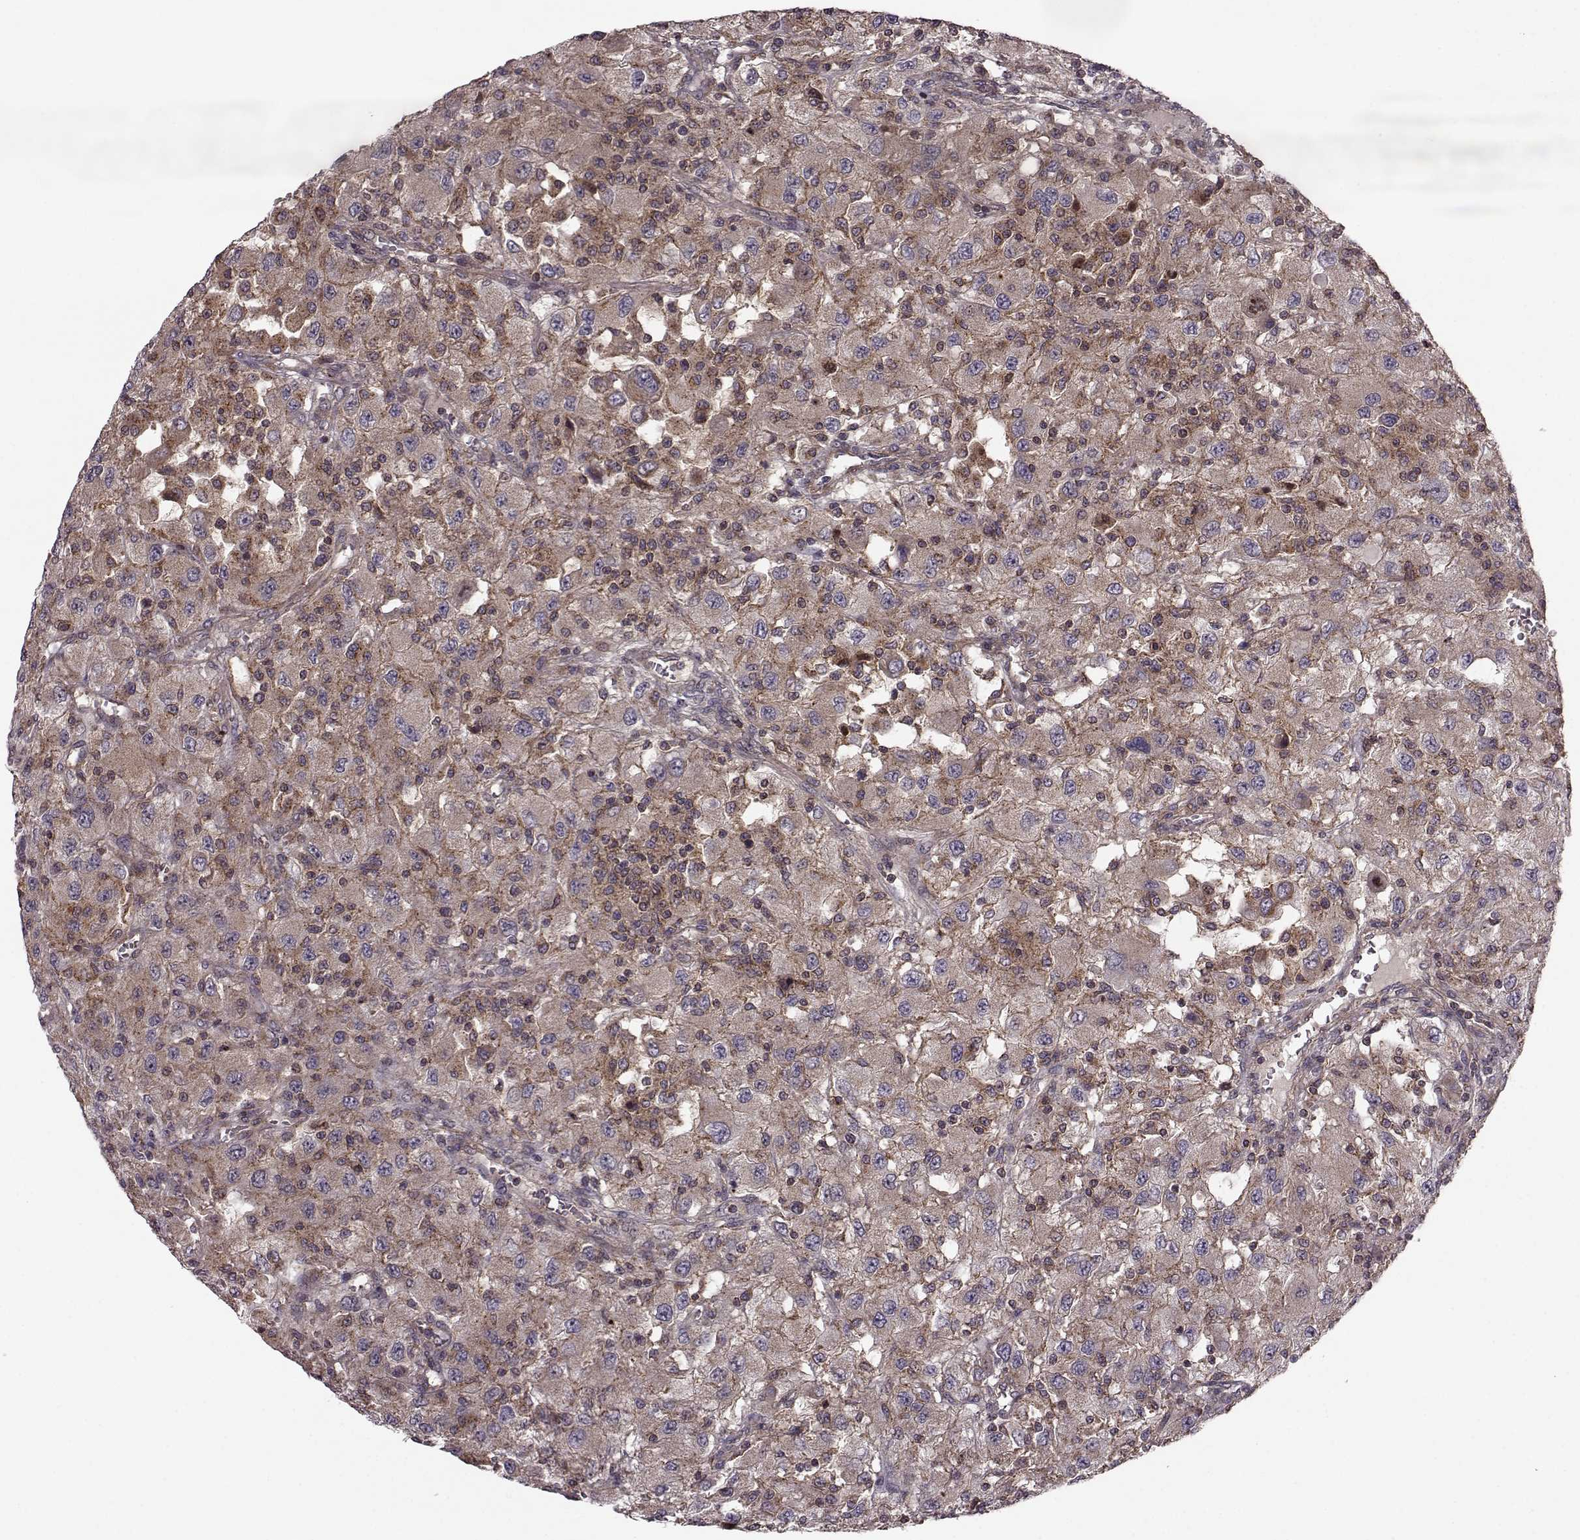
{"staining": {"intensity": "moderate", "quantity": "25%-75%", "location": "cytoplasmic/membranous"}, "tissue": "renal cancer", "cell_type": "Tumor cells", "image_type": "cancer", "snomed": [{"axis": "morphology", "description": "Adenocarcinoma, NOS"}, {"axis": "topography", "description": "Kidney"}], "caption": "Brown immunohistochemical staining in human renal cancer (adenocarcinoma) displays moderate cytoplasmic/membranous expression in approximately 25%-75% of tumor cells.", "gene": "FNIP2", "patient": {"sex": "female", "age": 67}}